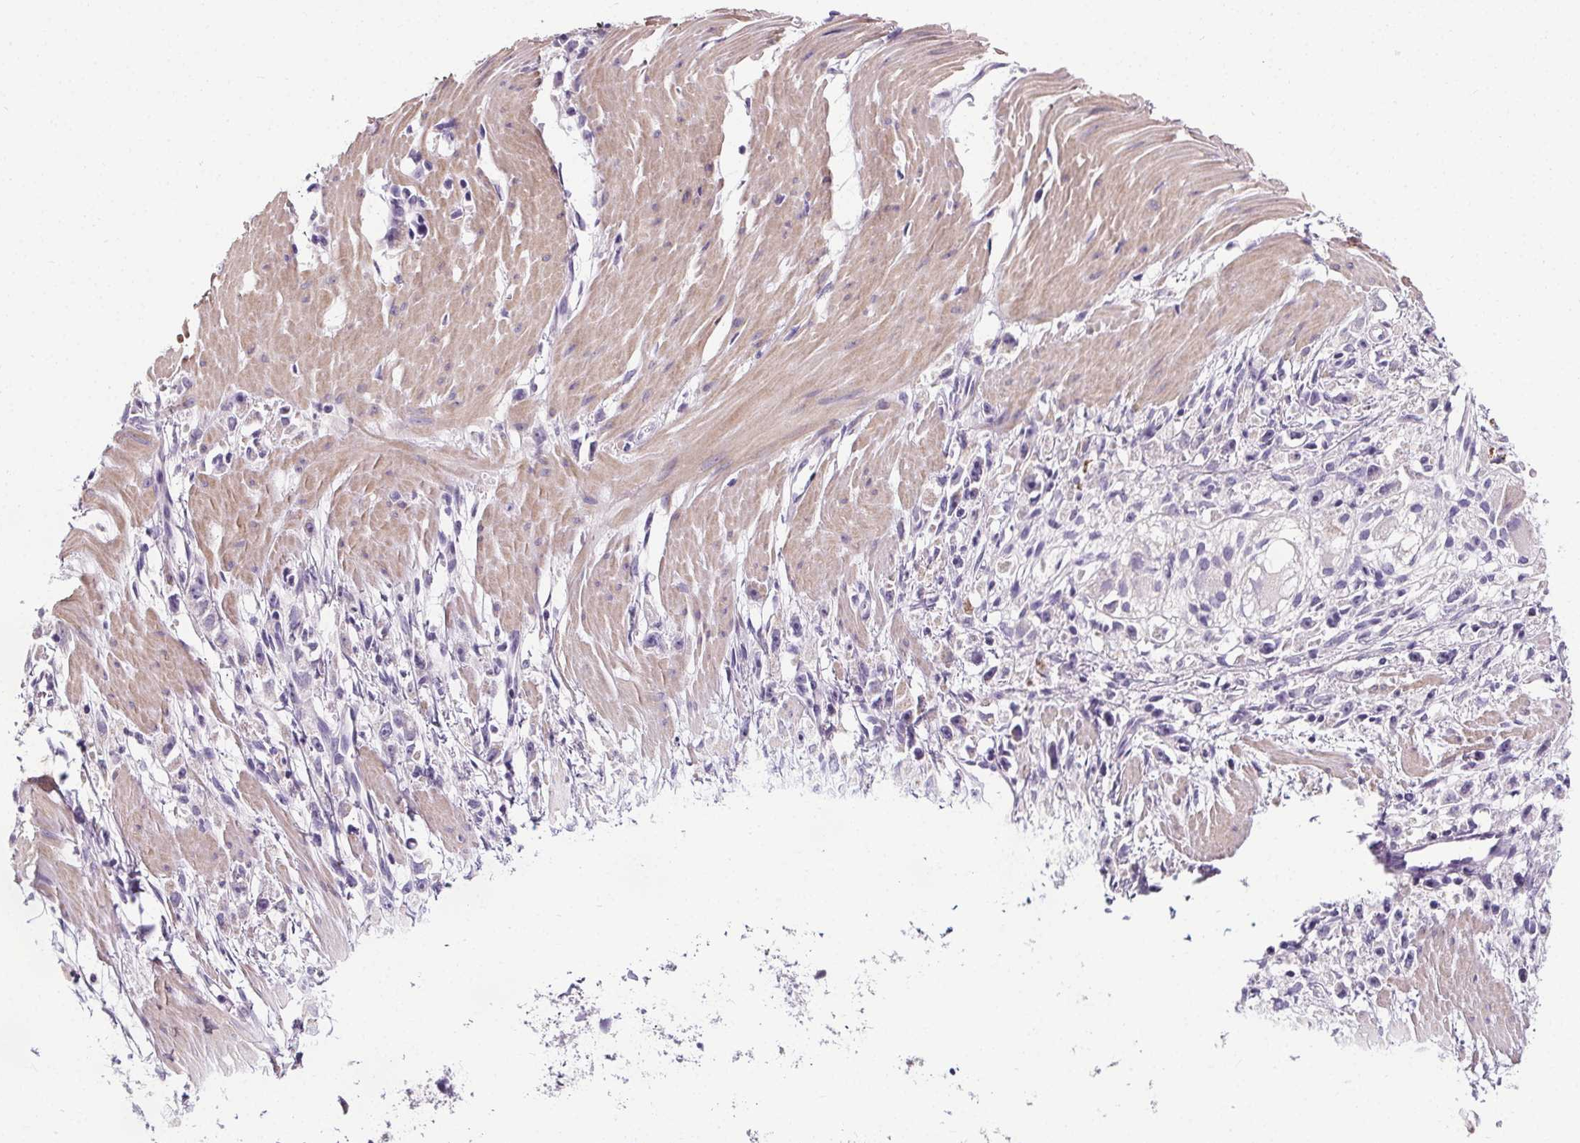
{"staining": {"intensity": "weak", "quantity": "25%-75%", "location": "cytoplasmic/membranous"}, "tissue": "stomach cancer", "cell_type": "Tumor cells", "image_type": "cancer", "snomed": [{"axis": "morphology", "description": "Adenocarcinoma, NOS"}, {"axis": "topography", "description": "Stomach"}], "caption": "Stomach cancer (adenocarcinoma) tissue shows weak cytoplasmic/membranous expression in about 25%-75% of tumor cells, visualized by immunohistochemistry. (IHC, brightfield microscopy, high magnification).", "gene": "ELAVL2", "patient": {"sex": "female", "age": 59}}